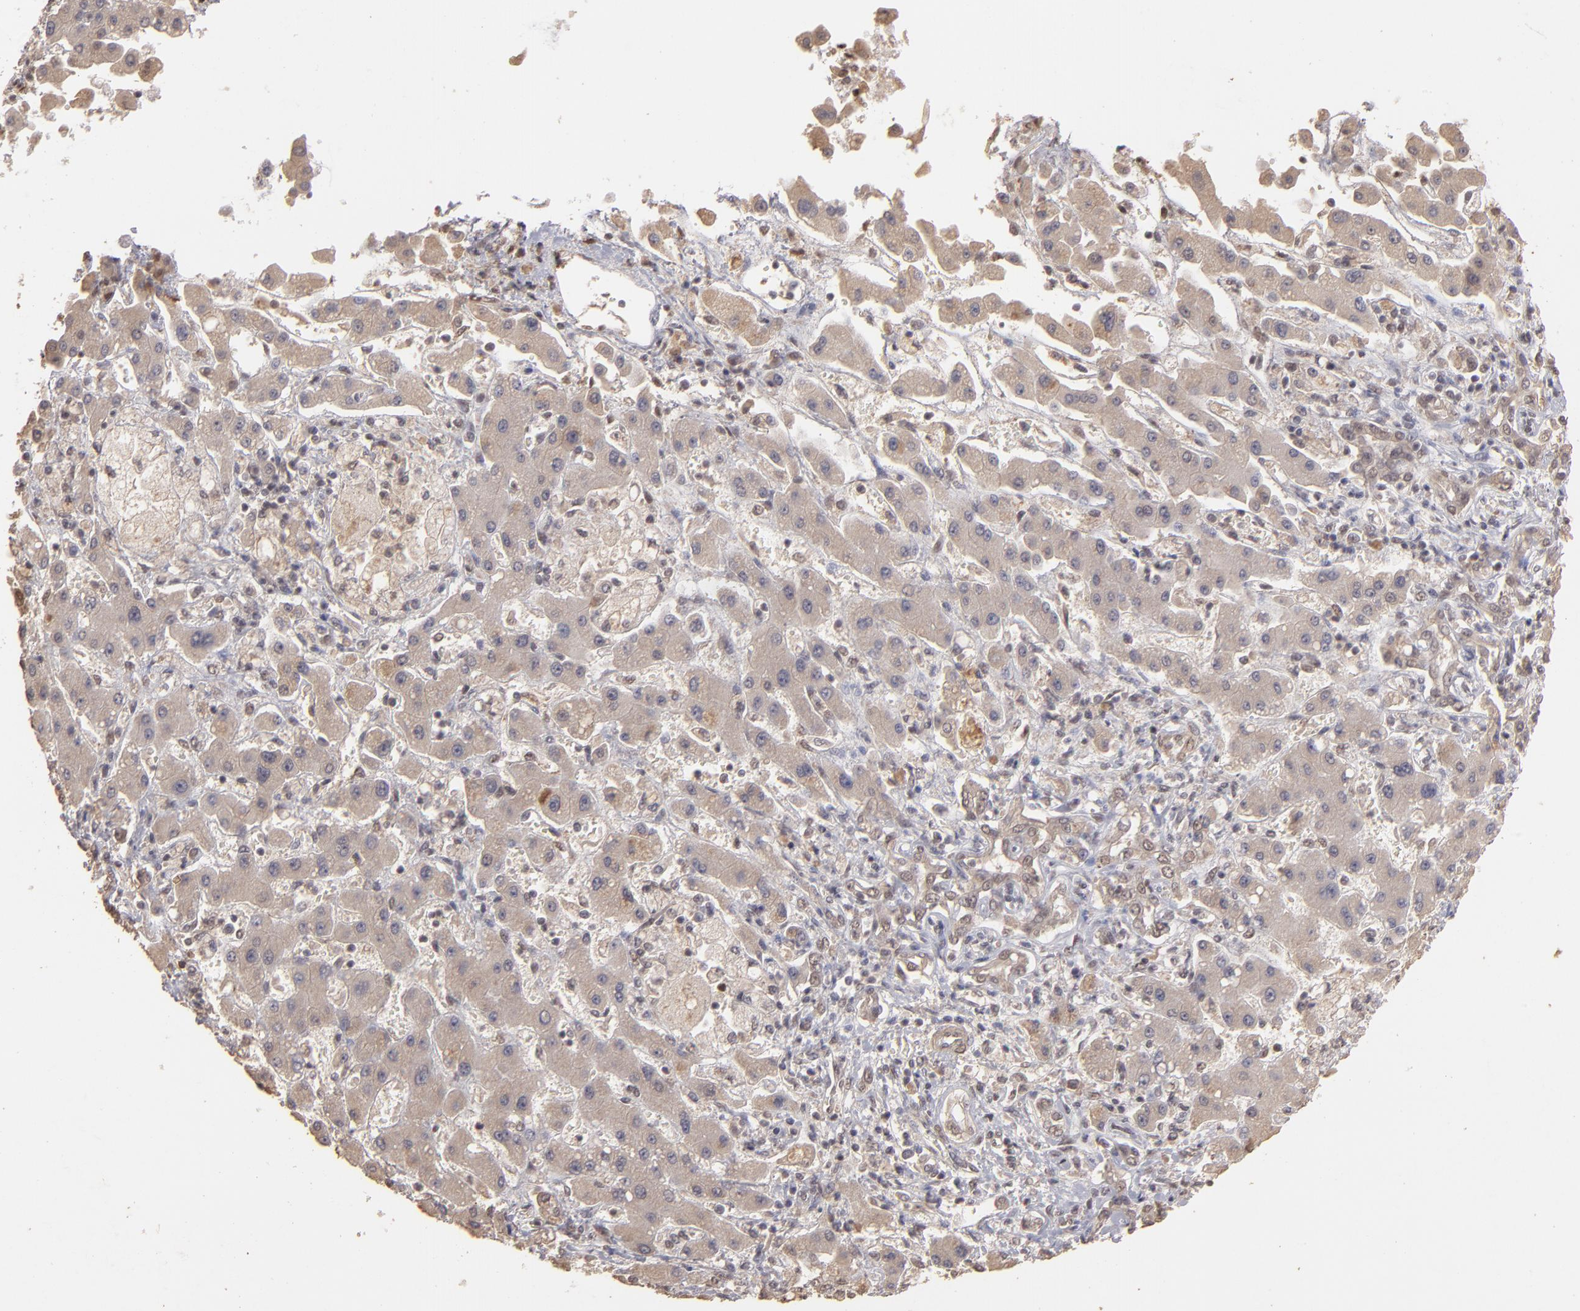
{"staining": {"intensity": "weak", "quantity": ">75%", "location": "cytoplasmic/membranous"}, "tissue": "liver cancer", "cell_type": "Tumor cells", "image_type": "cancer", "snomed": [{"axis": "morphology", "description": "Cholangiocarcinoma"}, {"axis": "topography", "description": "Liver"}], "caption": "Immunohistochemistry (IHC) histopathology image of neoplastic tissue: human liver cancer stained using immunohistochemistry displays low levels of weak protein expression localized specifically in the cytoplasmic/membranous of tumor cells, appearing as a cytoplasmic/membranous brown color.", "gene": "CLOCK", "patient": {"sex": "male", "age": 50}}